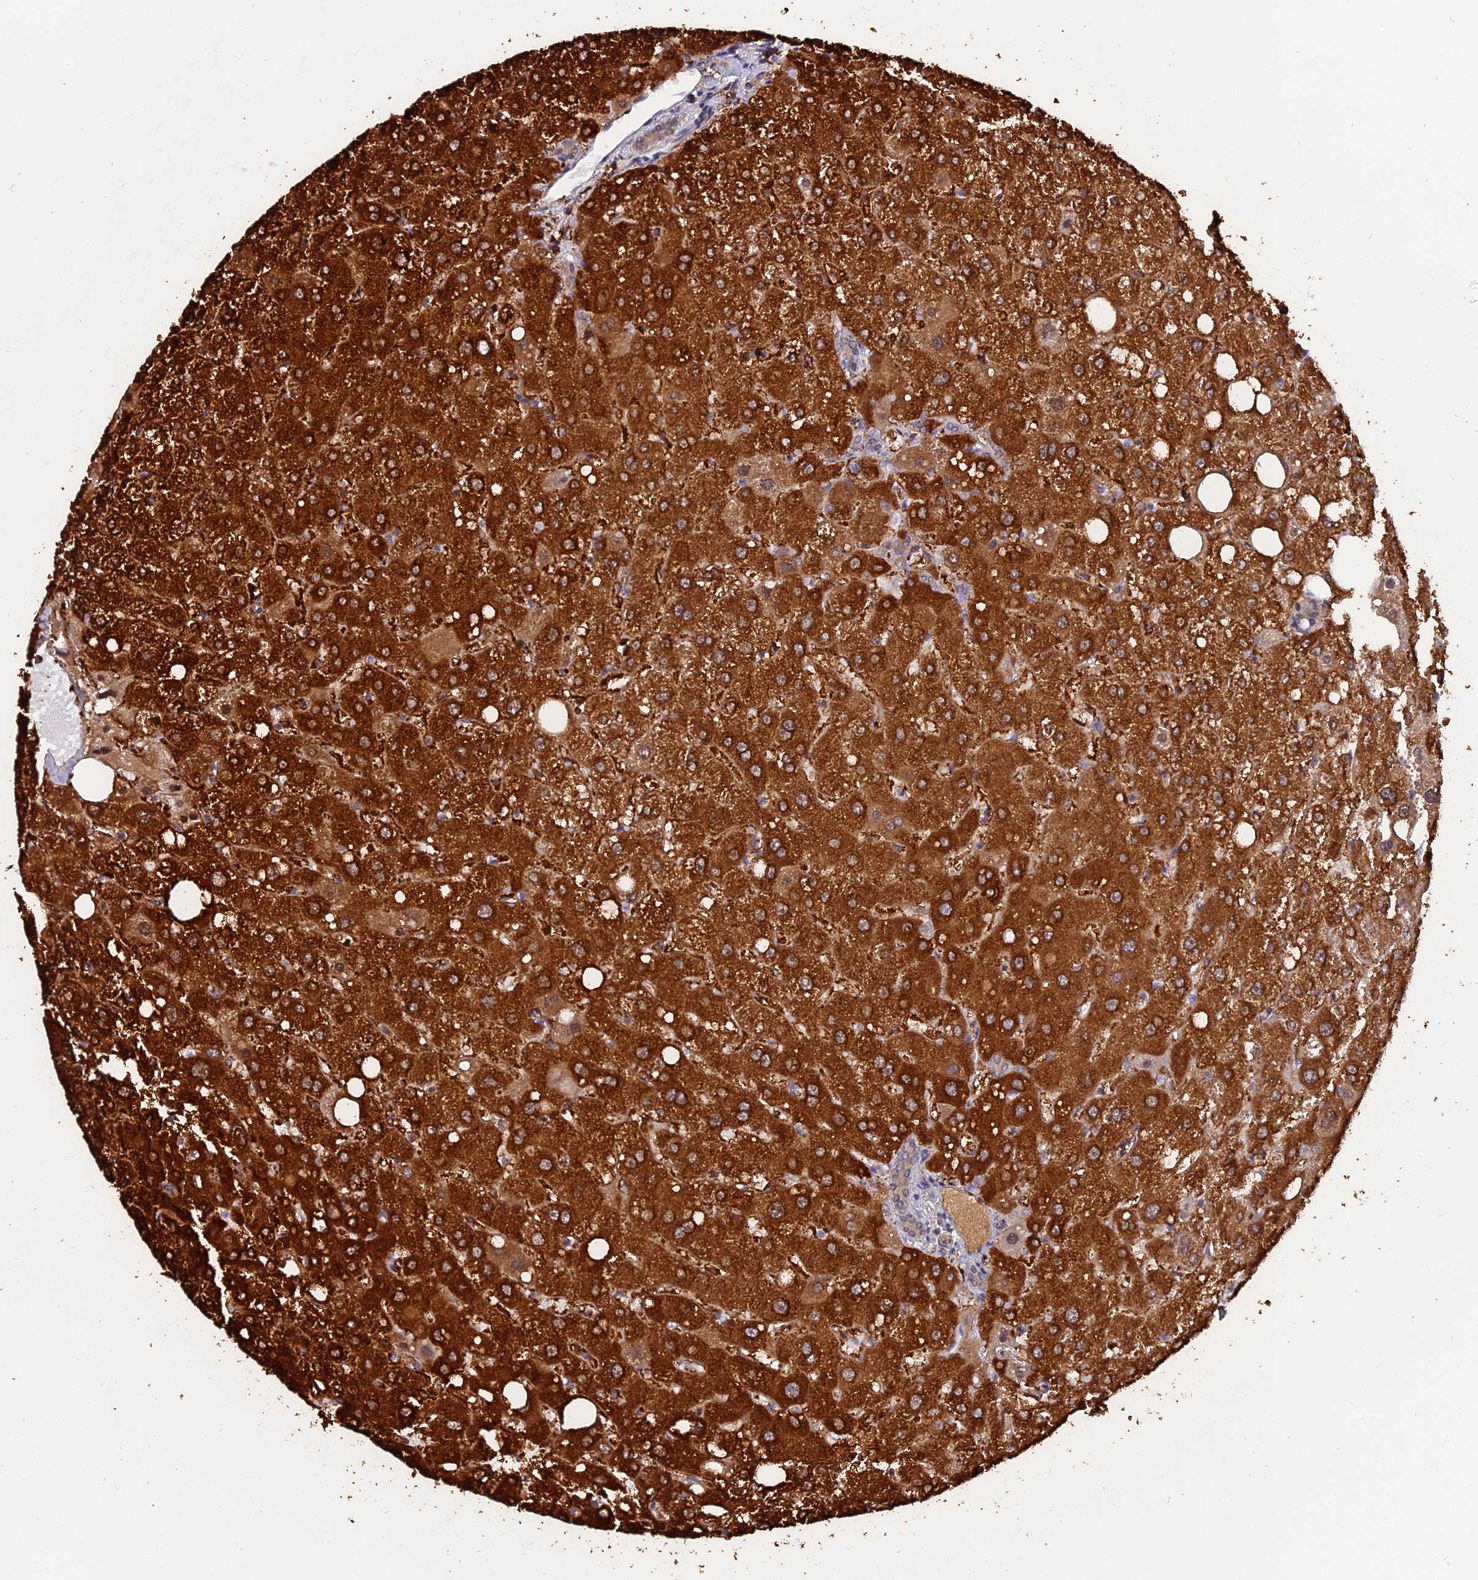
{"staining": {"intensity": "weak", "quantity": "25%-75%", "location": "cytoplasmic/membranous"}, "tissue": "liver", "cell_type": "Cholangiocytes", "image_type": "normal", "snomed": [{"axis": "morphology", "description": "Normal tissue, NOS"}, {"axis": "topography", "description": "Liver"}], "caption": "High-power microscopy captured an immunohistochemistry (IHC) micrograph of normal liver, revealing weak cytoplasmic/membranous positivity in about 25%-75% of cholangiocytes.", "gene": "FAM118B", "patient": {"sex": "male", "age": 73}}